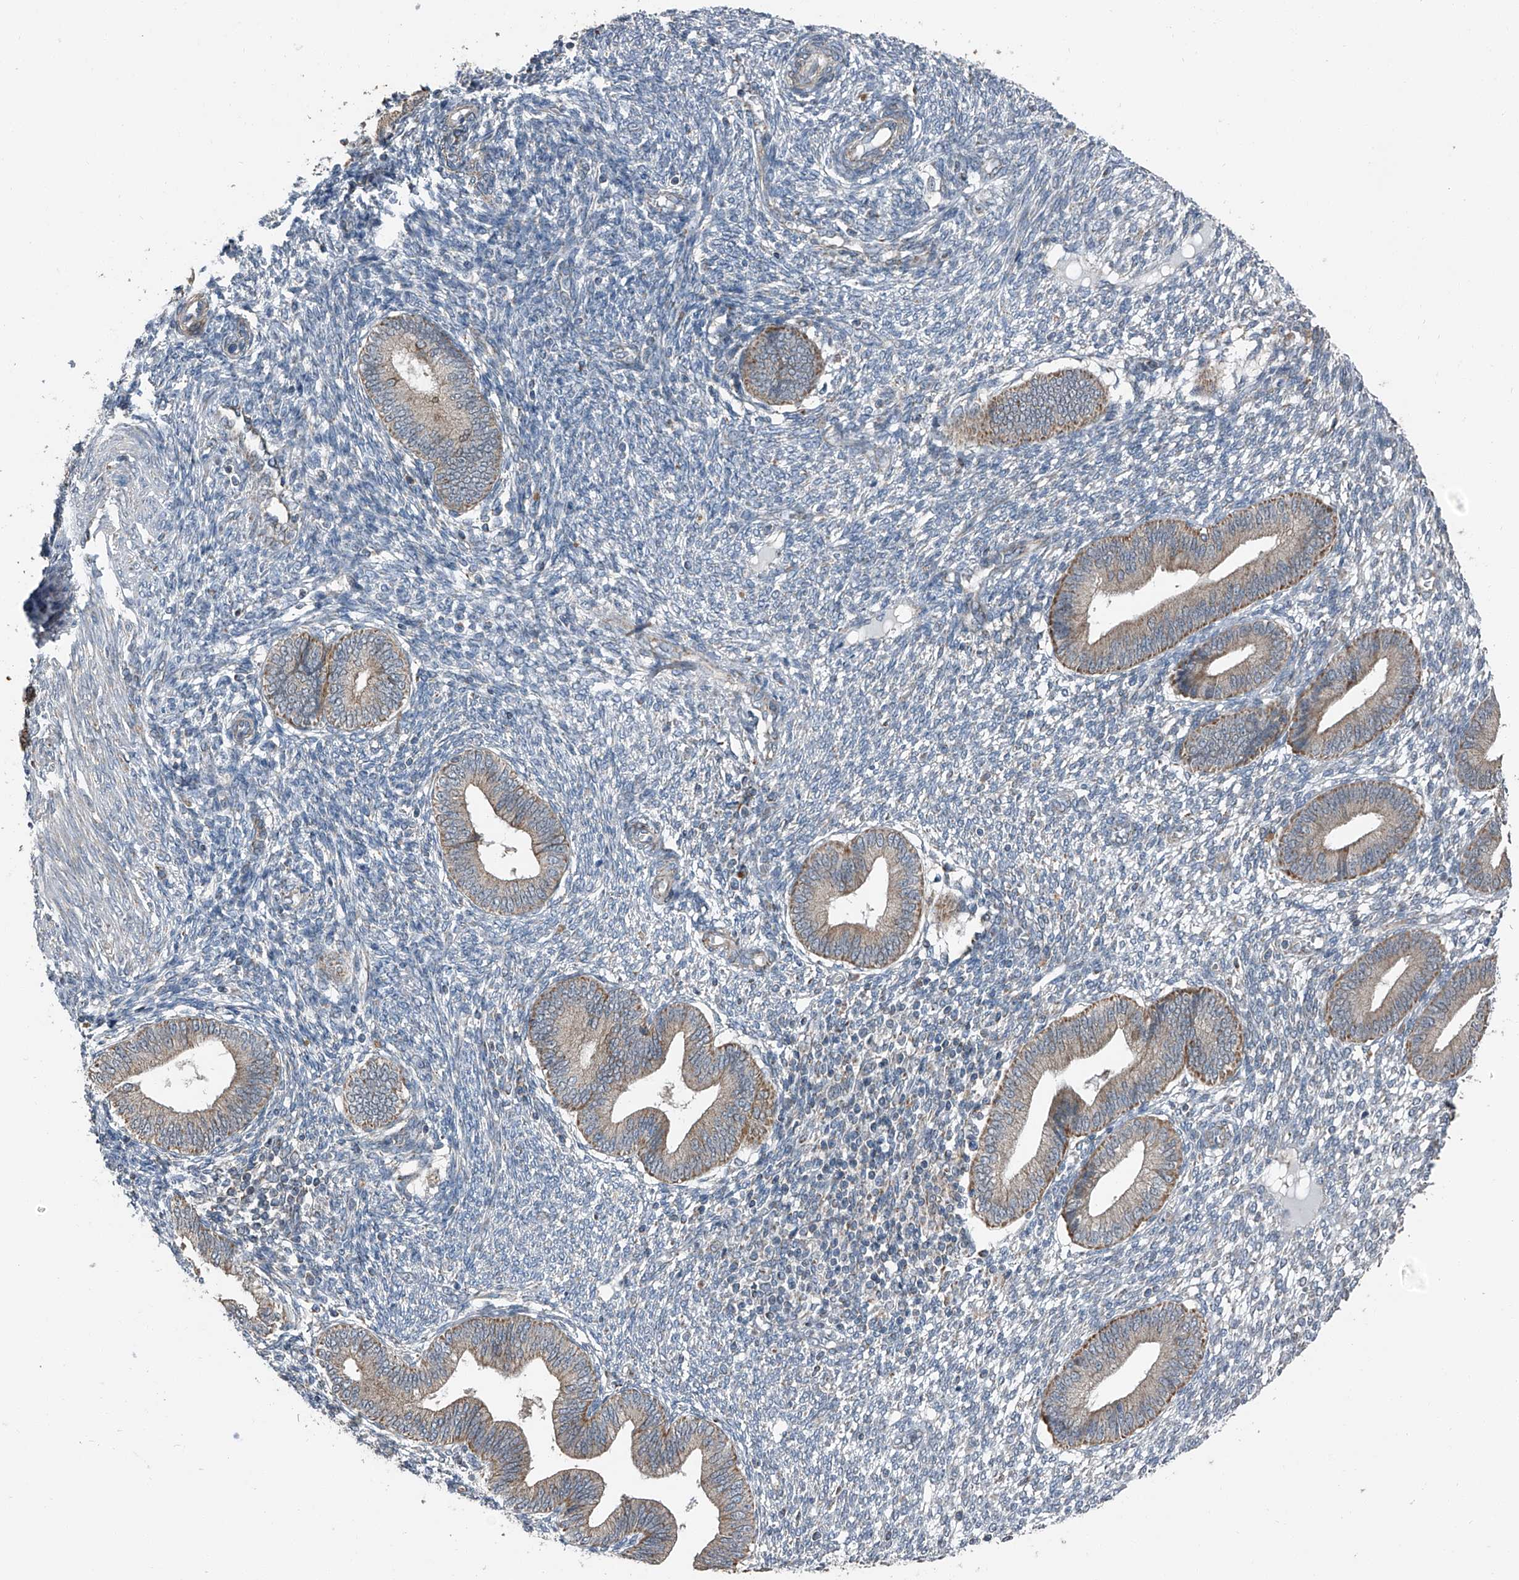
{"staining": {"intensity": "negative", "quantity": "none", "location": "none"}, "tissue": "endometrium", "cell_type": "Cells in endometrial stroma", "image_type": "normal", "snomed": [{"axis": "morphology", "description": "Normal tissue, NOS"}, {"axis": "topography", "description": "Endometrium"}], "caption": "There is no significant staining in cells in endometrial stroma of endometrium. The staining was performed using DAB (3,3'-diaminobenzidine) to visualize the protein expression in brown, while the nuclei were stained in blue with hematoxylin (Magnification: 20x).", "gene": "CHRNA7", "patient": {"sex": "female", "age": 46}}